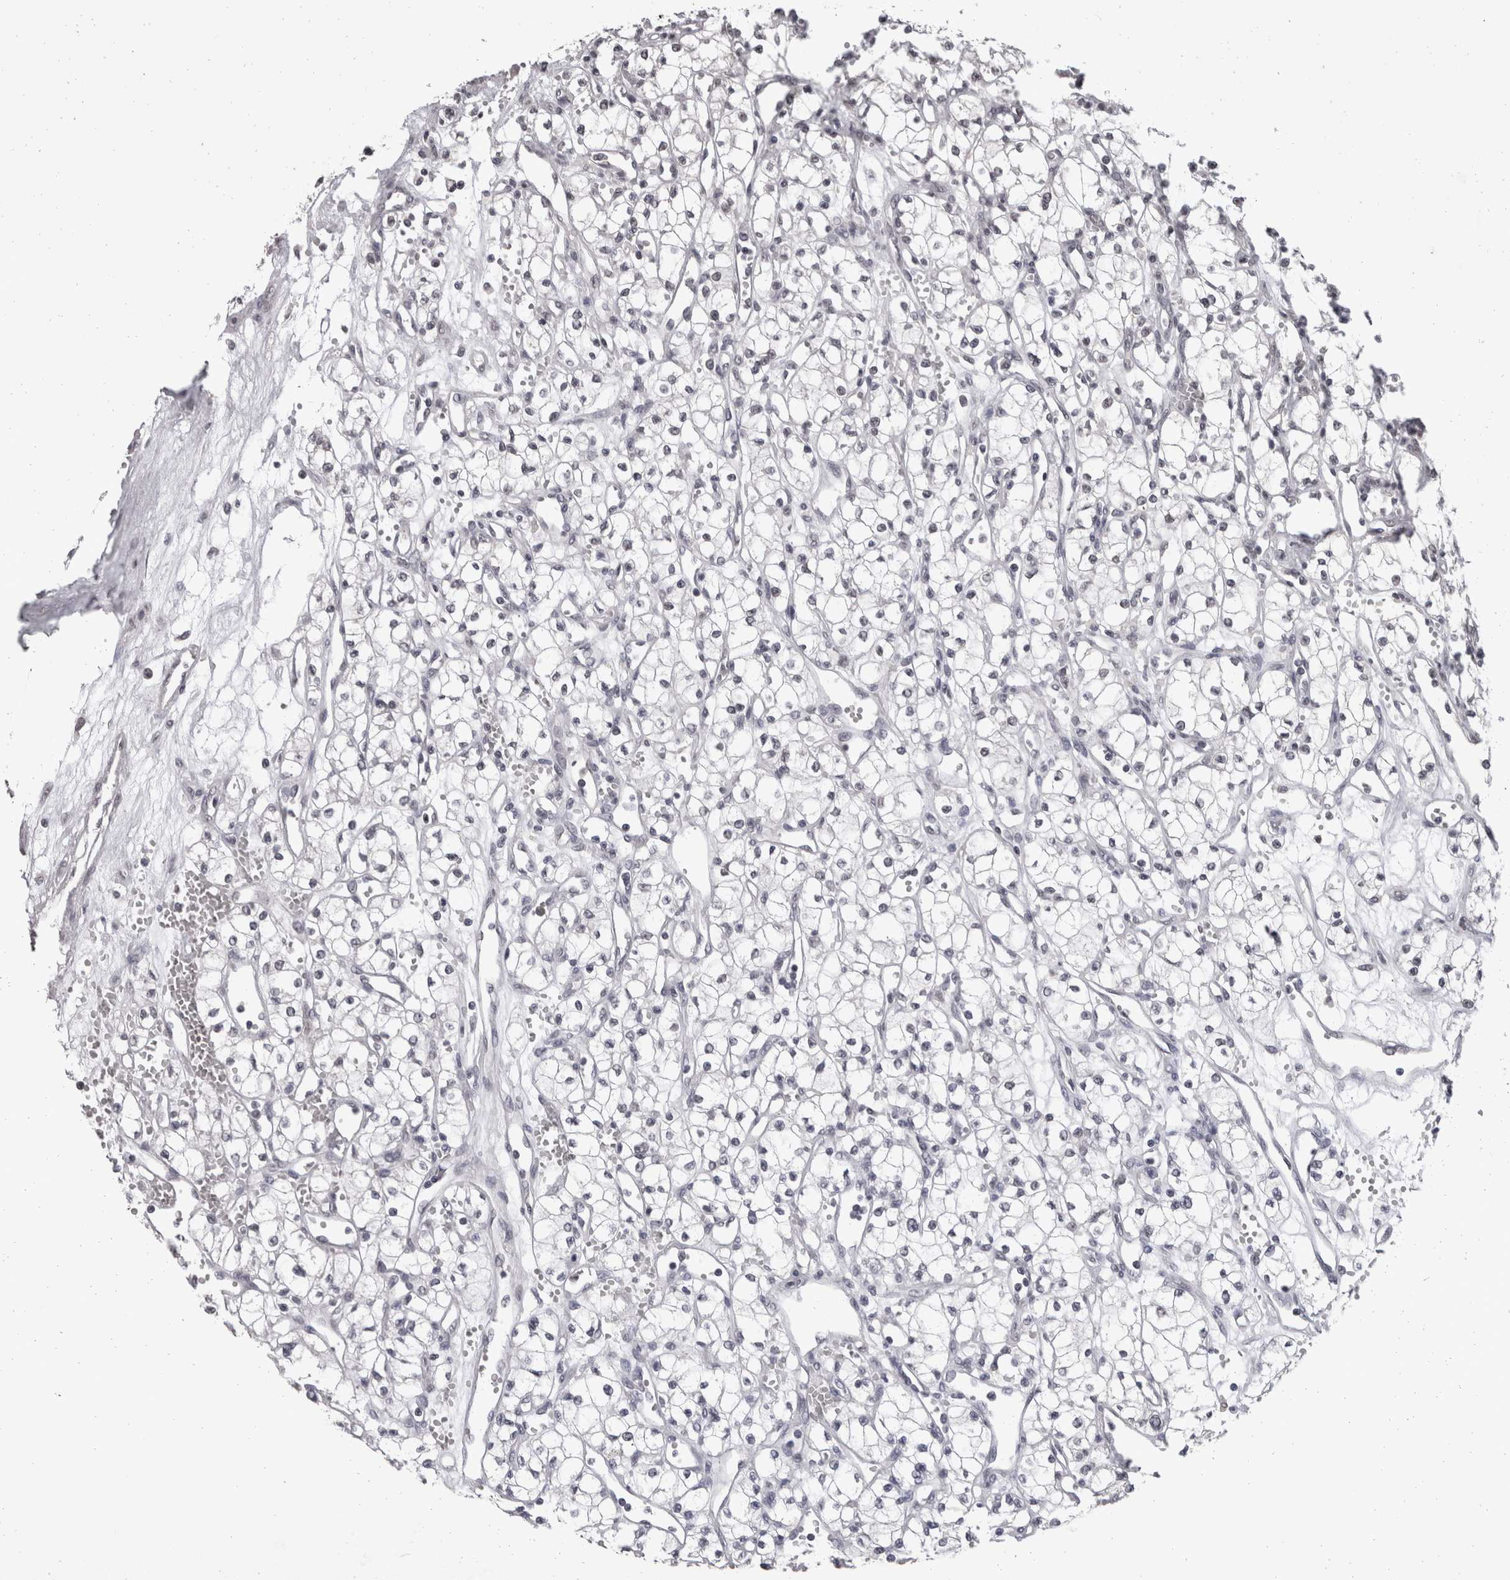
{"staining": {"intensity": "negative", "quantity": "none", "location": "none"}, "tissue": "renal cancer", "cell_type": "Tumor cells", "image_type": "cancer", "snomed": [{"axis": "morphology", "description": "Adenocarcinoma, NOS"}, {"axis": "topography", "description": "Kidney"}], "caption": "The immunohistochemistry histopathology image has no significant positivity in tumor cells of renal adenocarcinoma tissue. Nuclei are stained in blue.", "gene": "DDX17", "patient": {"sex": "male", "age": 59}}